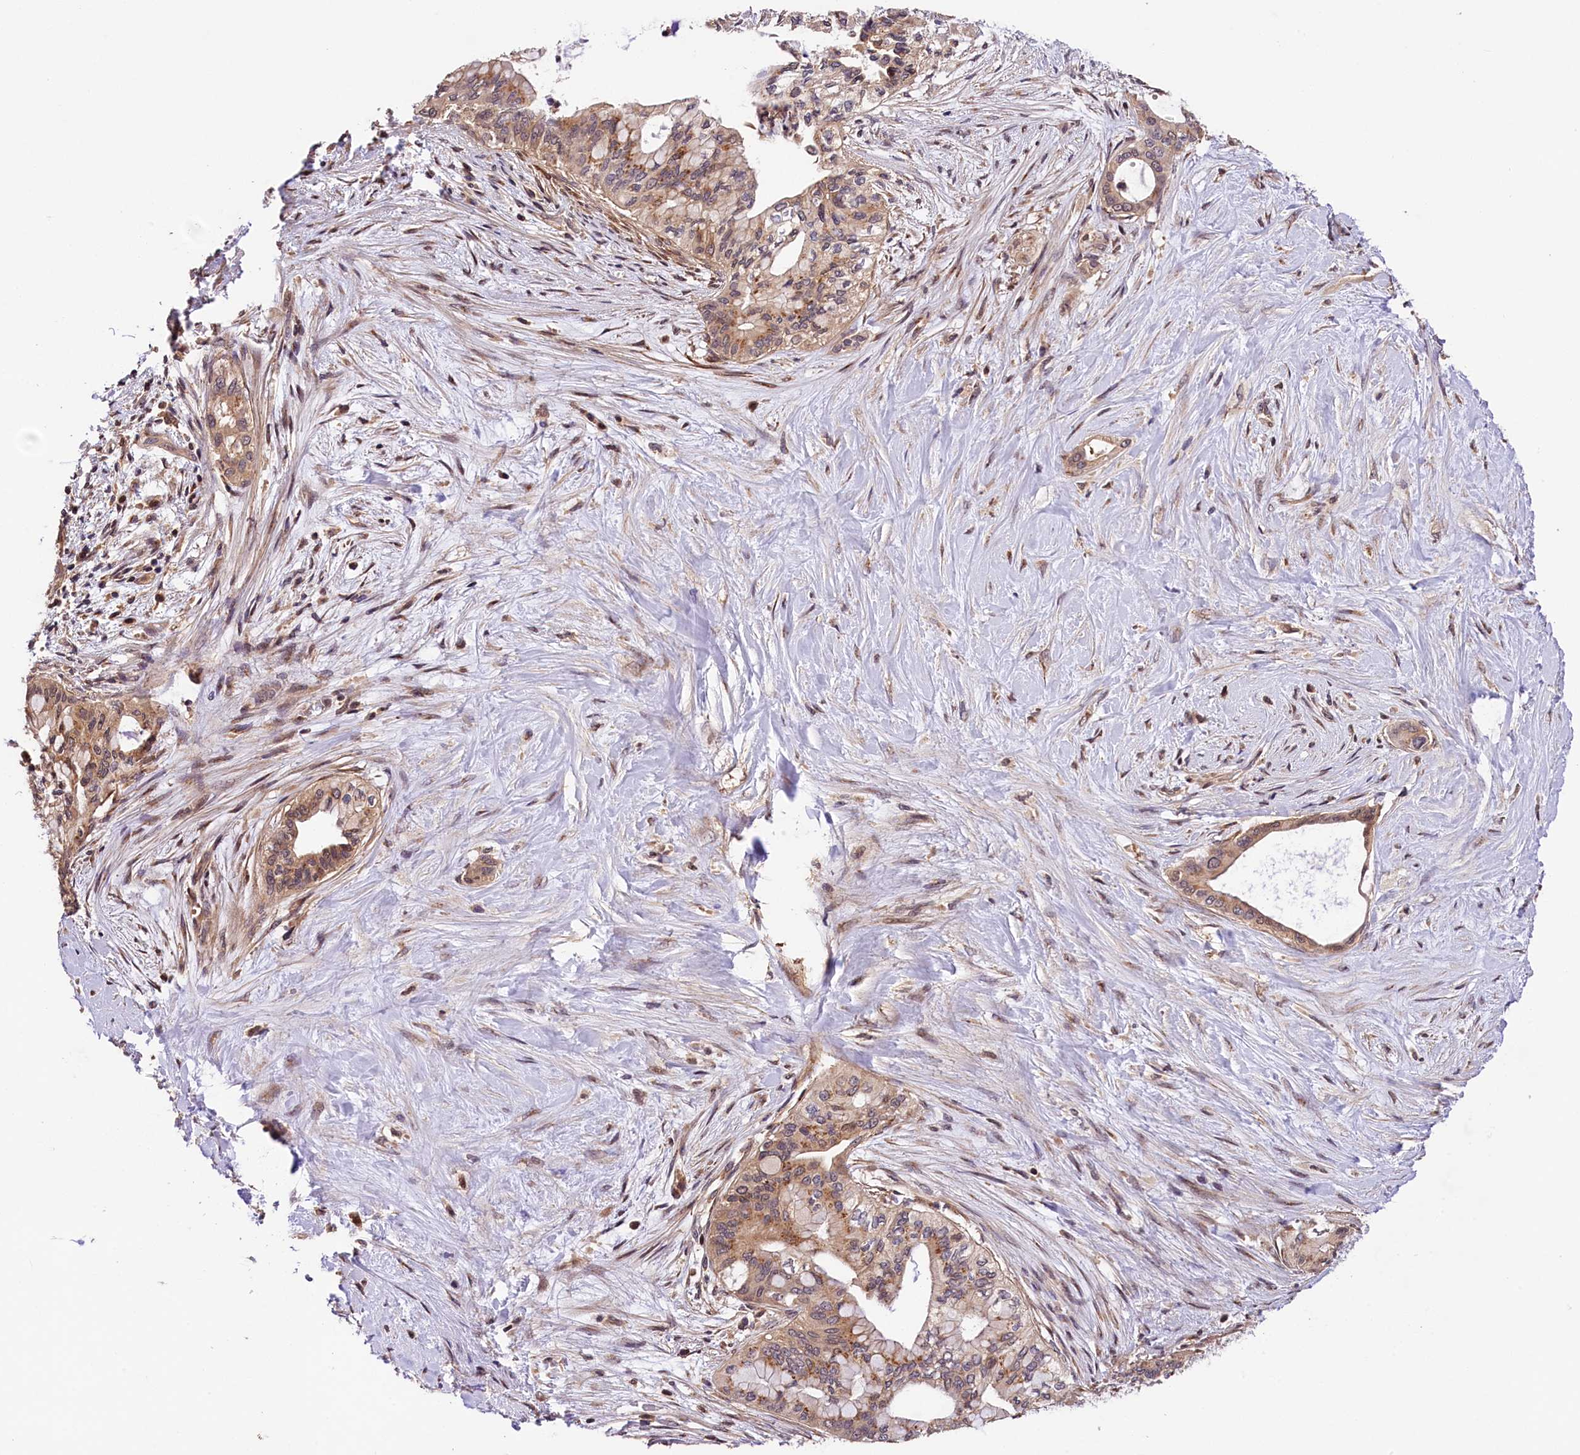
{"staining": {"intensity": "weak", "quantity": "25%-75%", "location": "cytoplasmic/membranous"}, "tissue": "pancreatic cancer", "cell_type": "Tumor cells", "image_type": "cancer", "snomed": [{"axis": "morphology", "description": "Adenocarcinoma, NOS"}, {"axis": "topography", "description": "Pancreas"}], "caption": "Immunohistochemical staining of adenocarcinoma (pancreatic) demonstrates weak cytoplasmic/membranous protein positivity in approximately 25%-75% of tumor cells. (Stains: DAB (3,3'-diaminobenzidine) in brown, nuclei in blue, Microscopy: brightfield microscopy at high magnification).", "gene": "CHORDC1", "patient": {"sex": "male", "age": 46}}